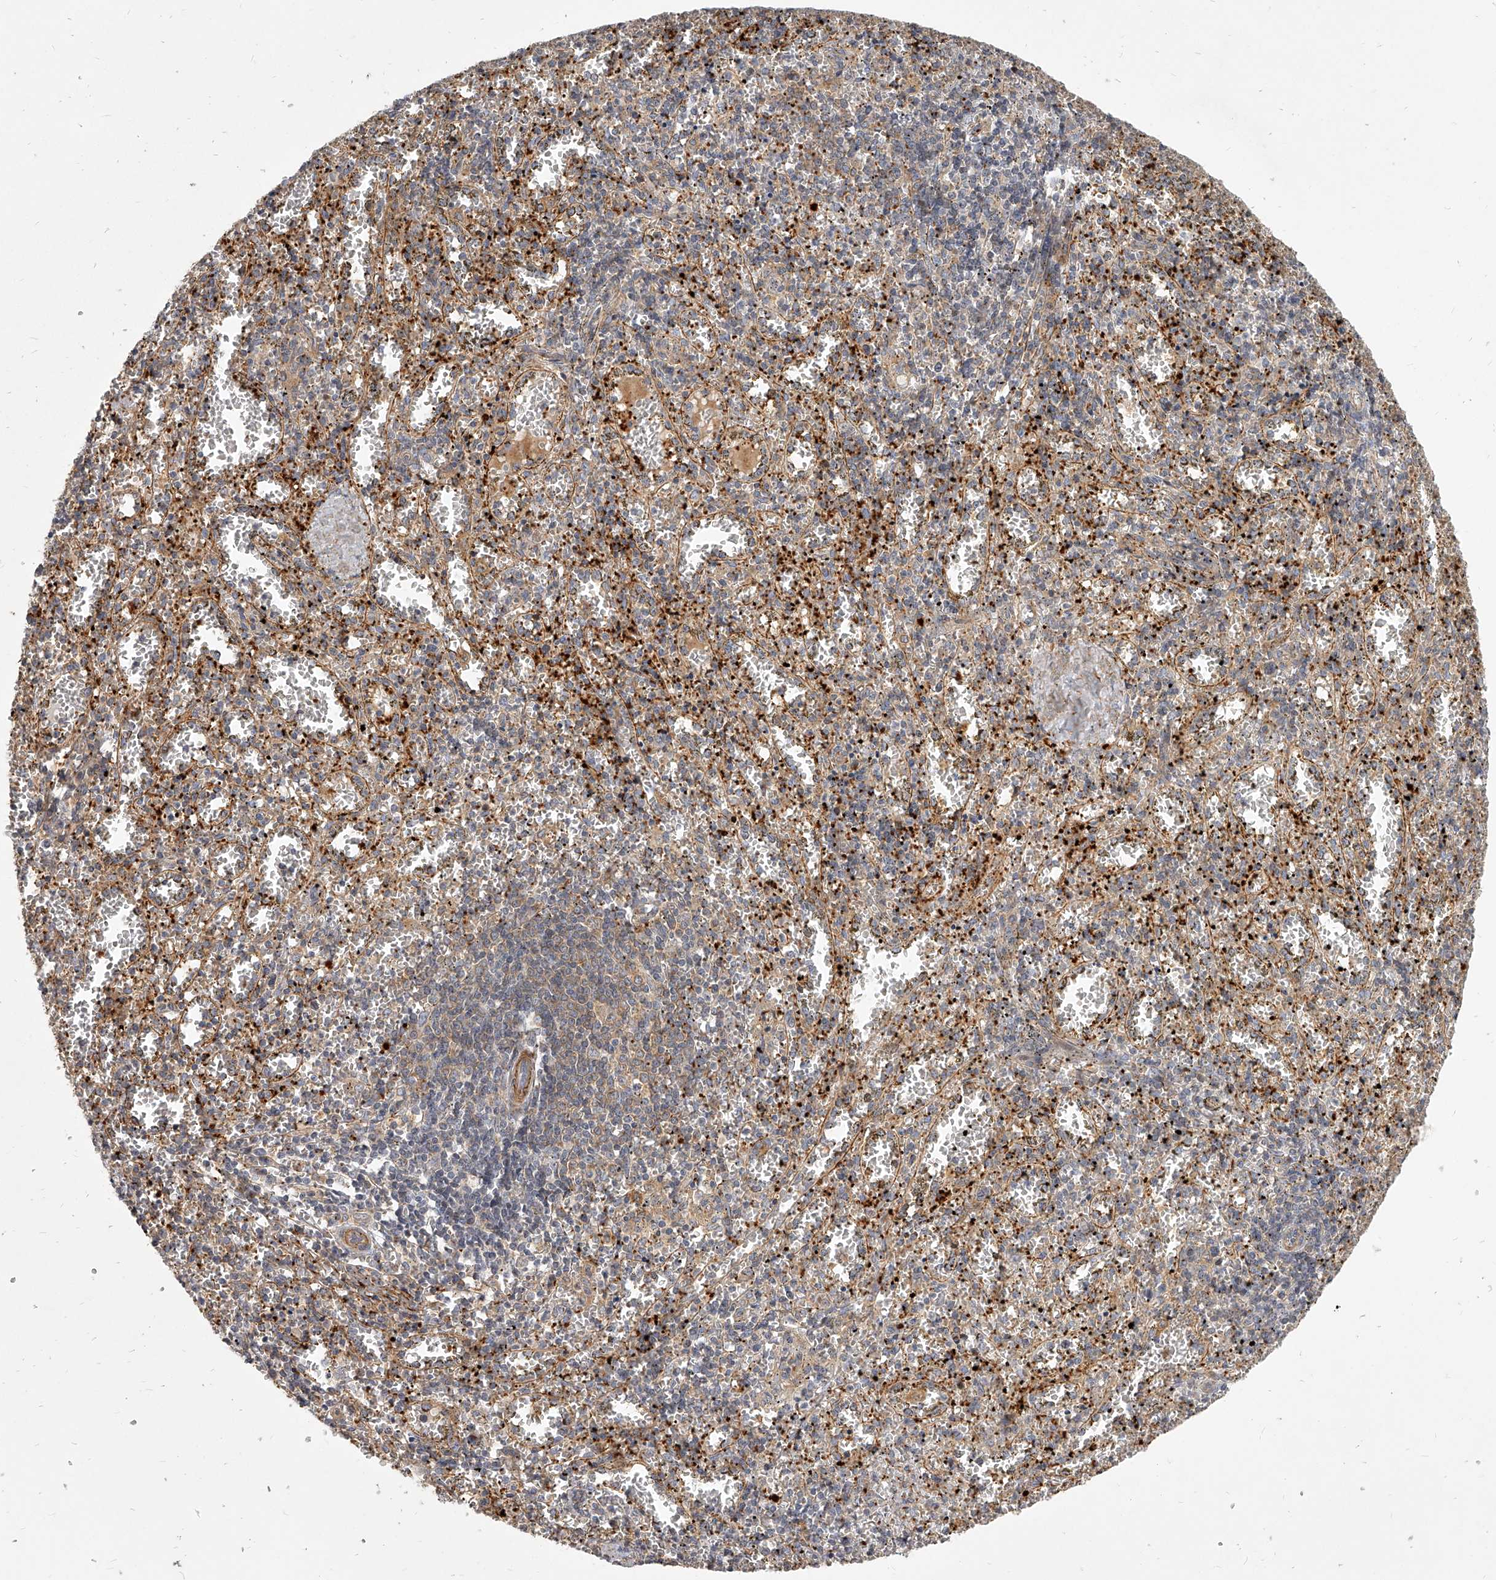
{"staining": {"intensity": "weak", "quantity": "<25%", "location": "cytoplasmic/membranous"}, "tissue": "spleen", "cell_type": "Cells in red pulp", "image_type": "normal", "snomed": [{"axis": "morphology", "description": "Normal tissue, NOS"}, {"axis": "topography", "description": "Spleen"}], "caption": "Immunohistochemical staining of unremarkable spleen shows no significant positivity in cells in red pulp. Brightfield microscopy of immunohistochemistry (IHC) stained with DAB (3,3'-diaminobenzidine) (brown) and hematoxylin (blue), captured at high magnification.", "gene": "SLC37A1", "patient": {"sex": "male", "age": 11}}